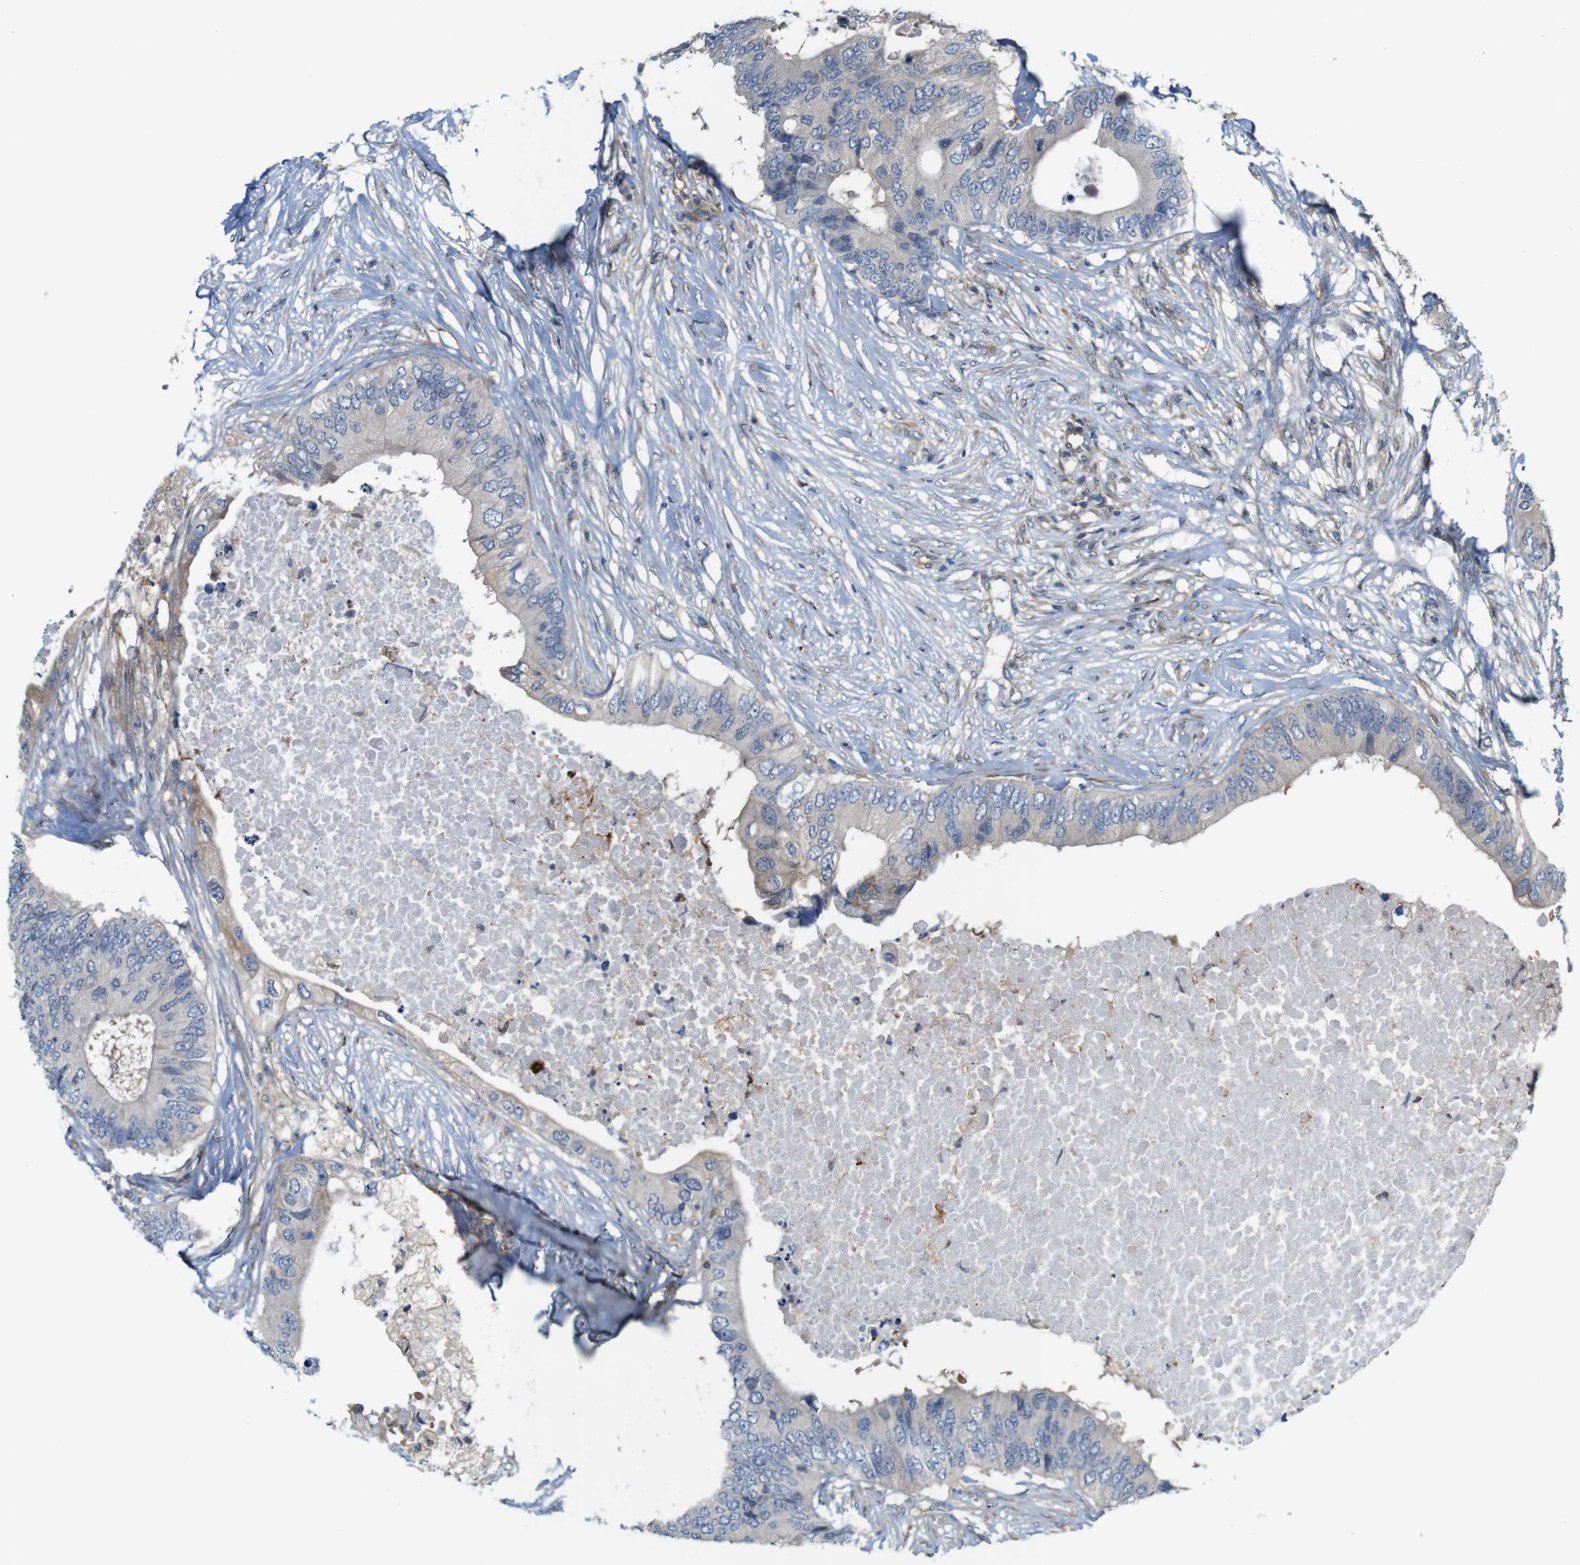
{"staining": {"intensity": "weak", "quantity": "<25%", "location": "cytoplasmic/membranous"}, "tissue": "colorectal cancer", "cell_type": "Tumor cells", "image_type": "cancer", "snomed": [{"axis": "morphology", "description": "Adenocarcinoma, NOS"}, {"axis": "topography", "description": "Colon"}], "caption": "Tumor cells show no significant expression in colorectal cancer (adenocarcinoma).", "gene": "PCOLCE2", "patient": {"sex": "male", "age": 71}}